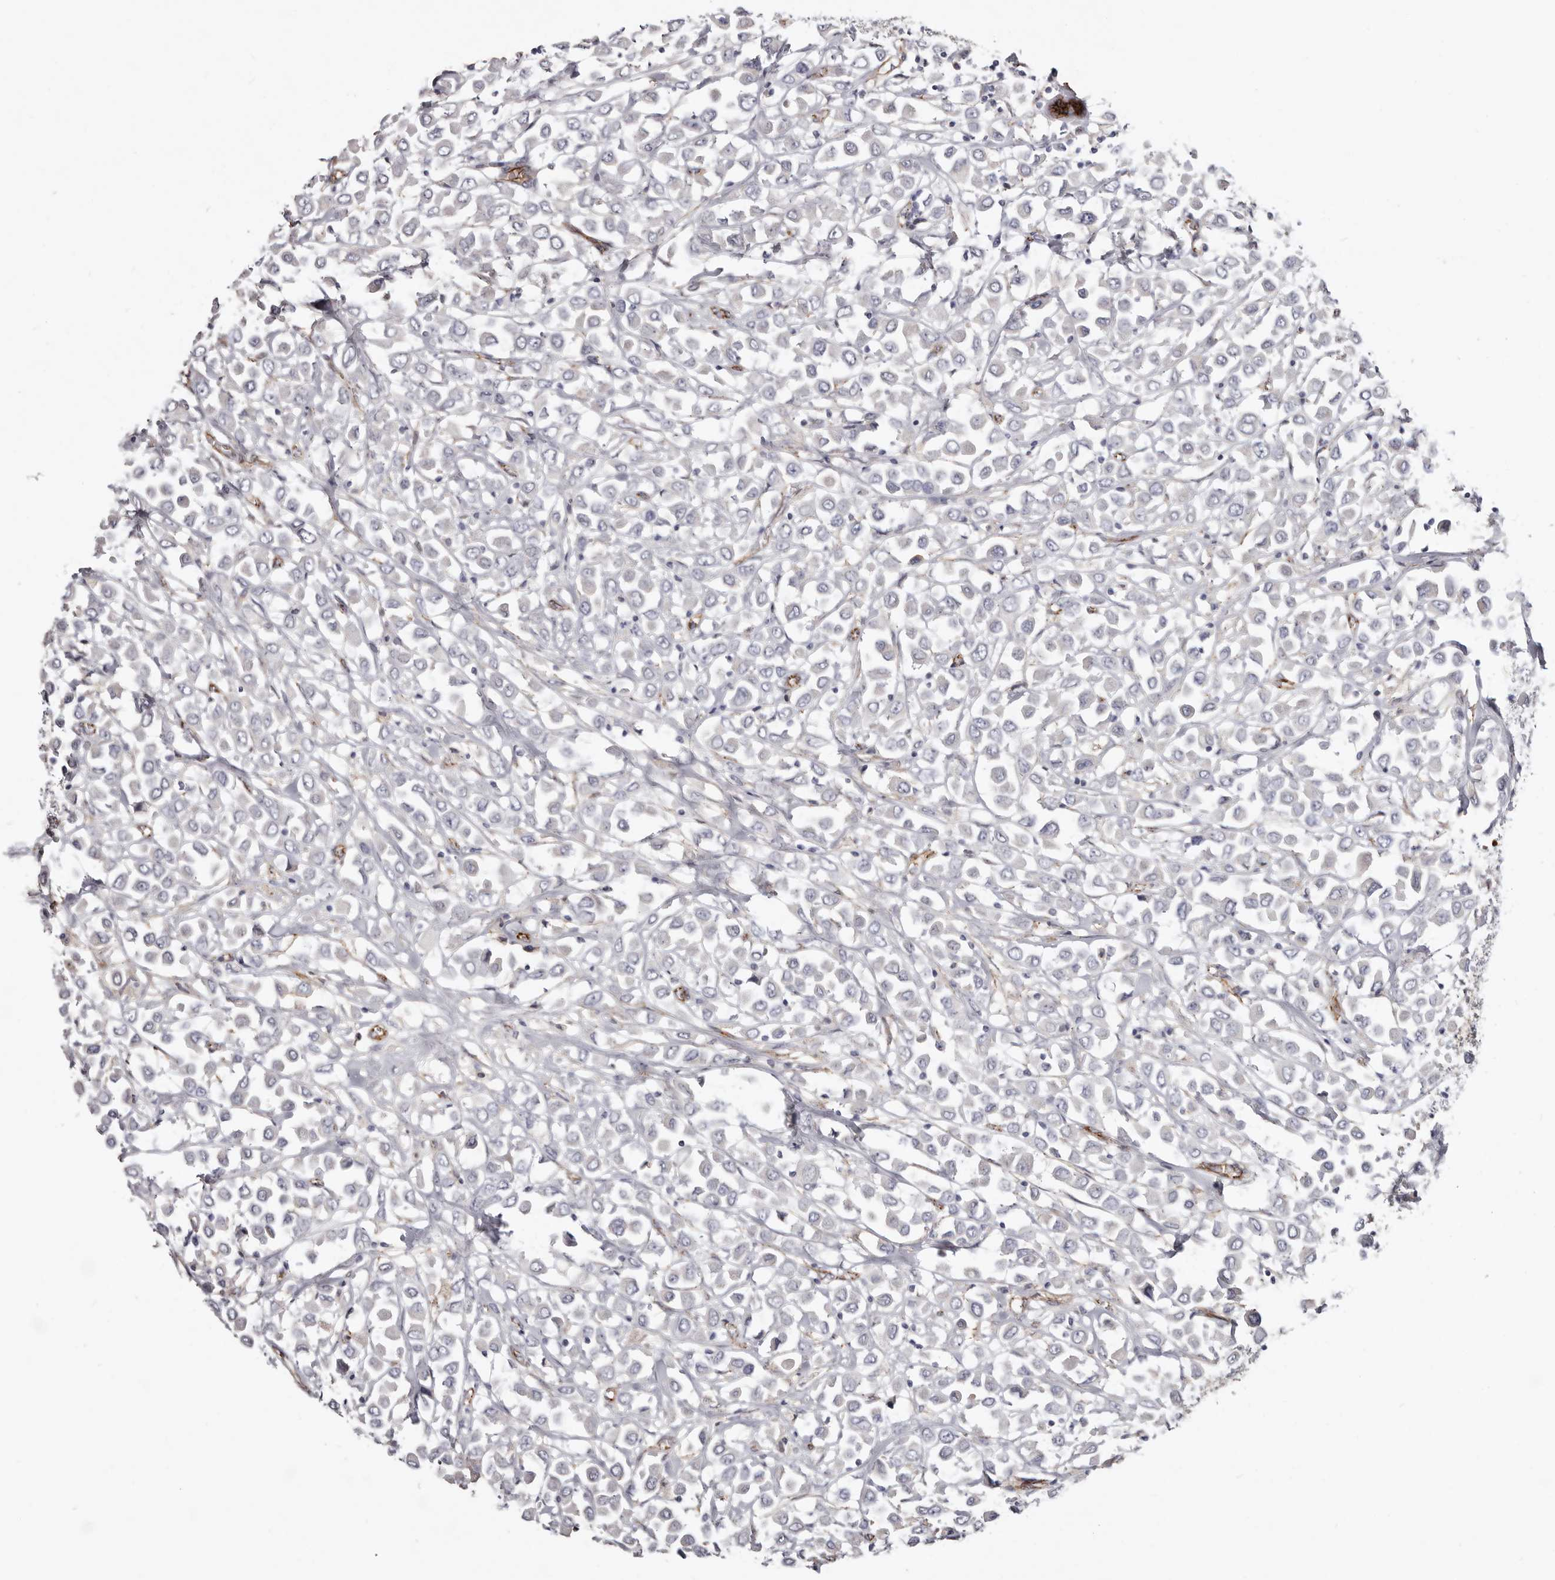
{"staining": {"intensity": "negative", "quantity": "none", "location": "none"}, "tissue": "breast cancer", "cell_type": "Tumor cells", "image_type": "cancer", "snomed": [{"axis": "morphology", "description": "Duct carcinoma"}, {"axis": "topography", "description": "Breast"}], "caption": "Immunohistochemistry (IHC) histopathology image of neoplastic tissue: breast invasive ductal carcinoma stained with DAB reveals no significant protein staining in tumor cells. Nuclei are stained in blue.", "gene": "CTNNB1", "patient": {"sex": "female", "age": 61}}